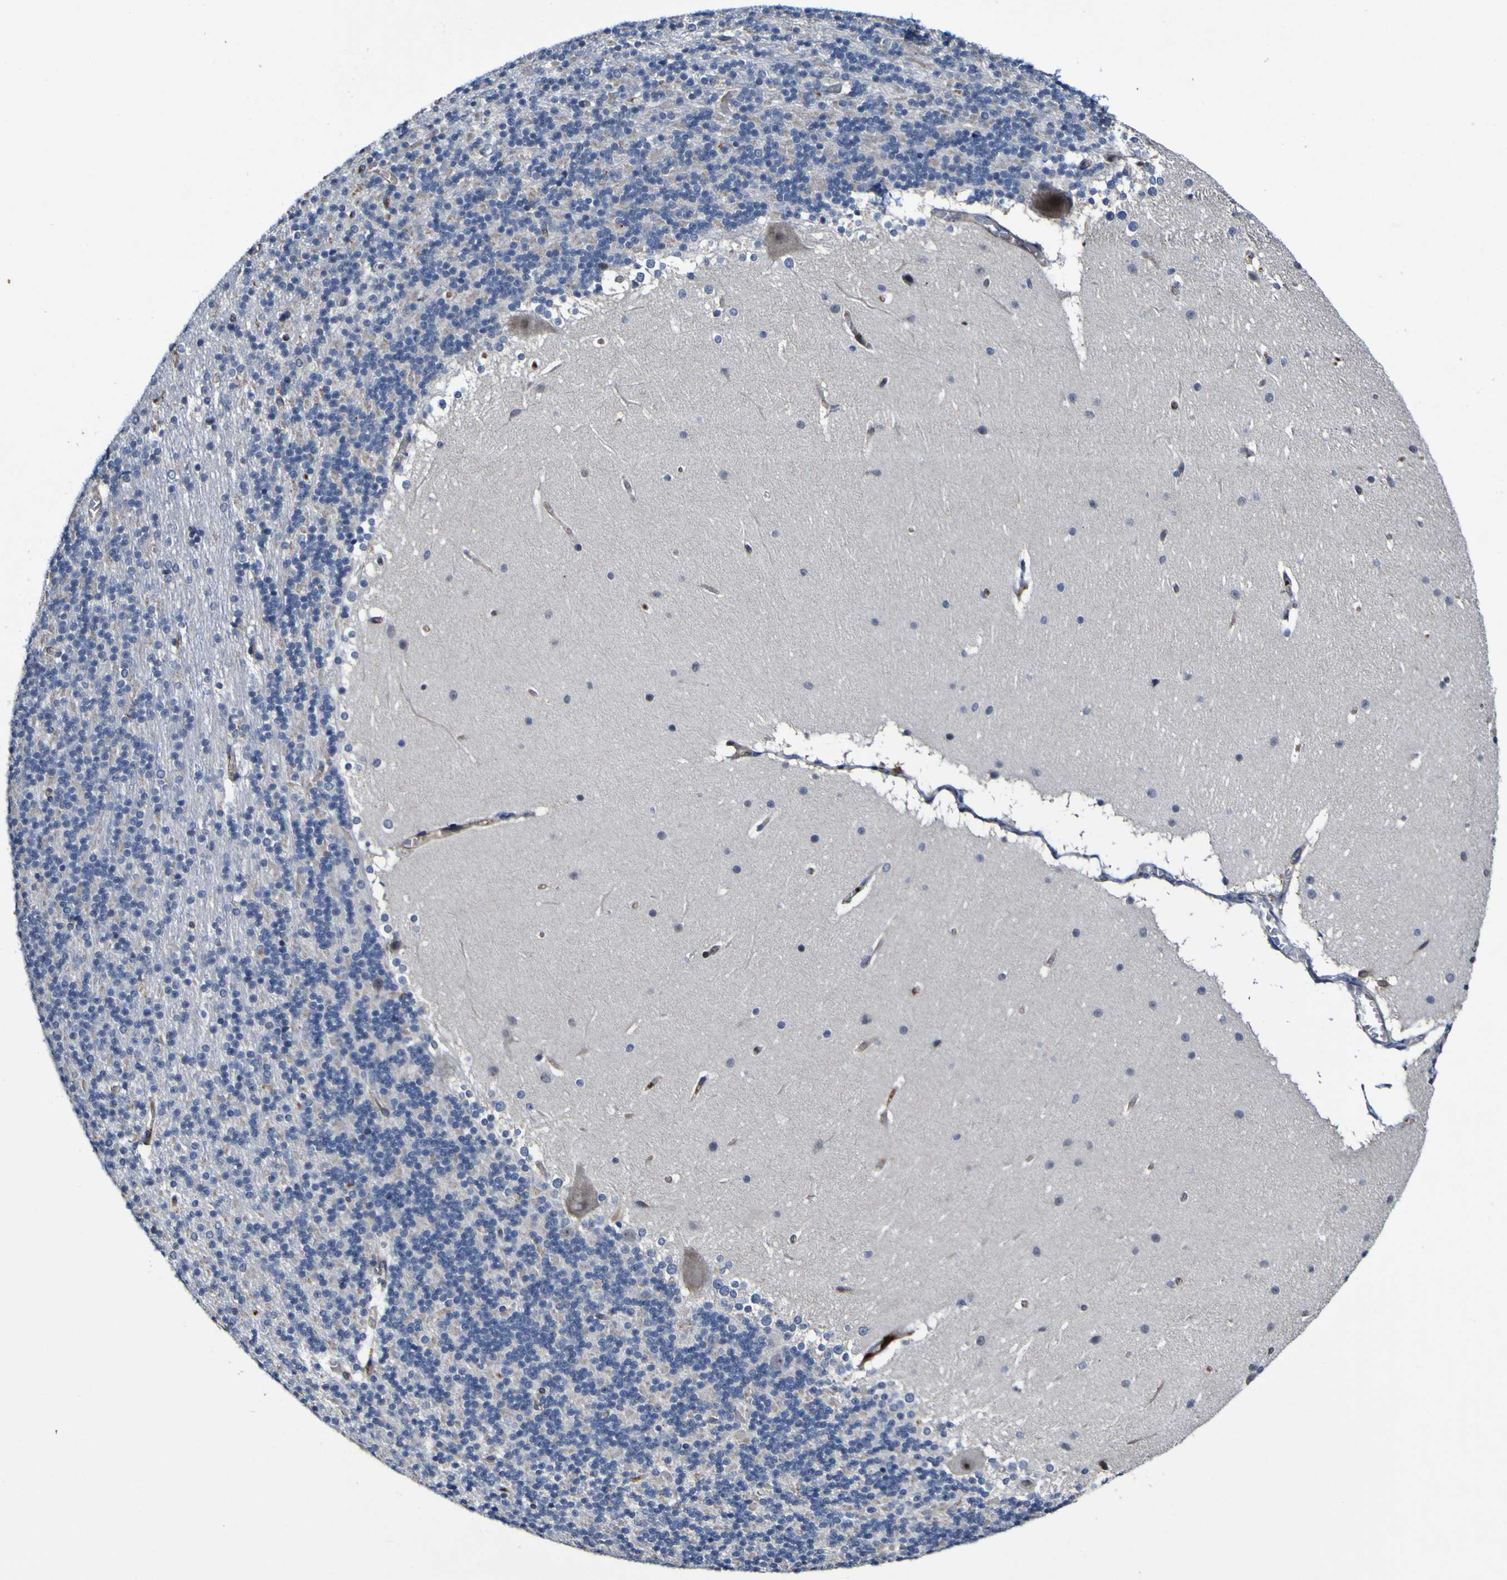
{"staining": {"intensity": "negative", "quantity": "none", "location": "none"}, "tissue": "cerebellum", "cell_type": "Cells in granular layer", "image_type": "normal", "snomed": [{"axis": "morphology", "description": "Normal tissue, NOS"}, {"axis": "topography", "description": "Cerebellum"}], "caption": "DAB immunohistochemical staining of unremarkable cerebellum reveals no significant positivity in cells in granular layer.", "gene": "CCL2", "patient": {"sex": "female", "age": 19}}